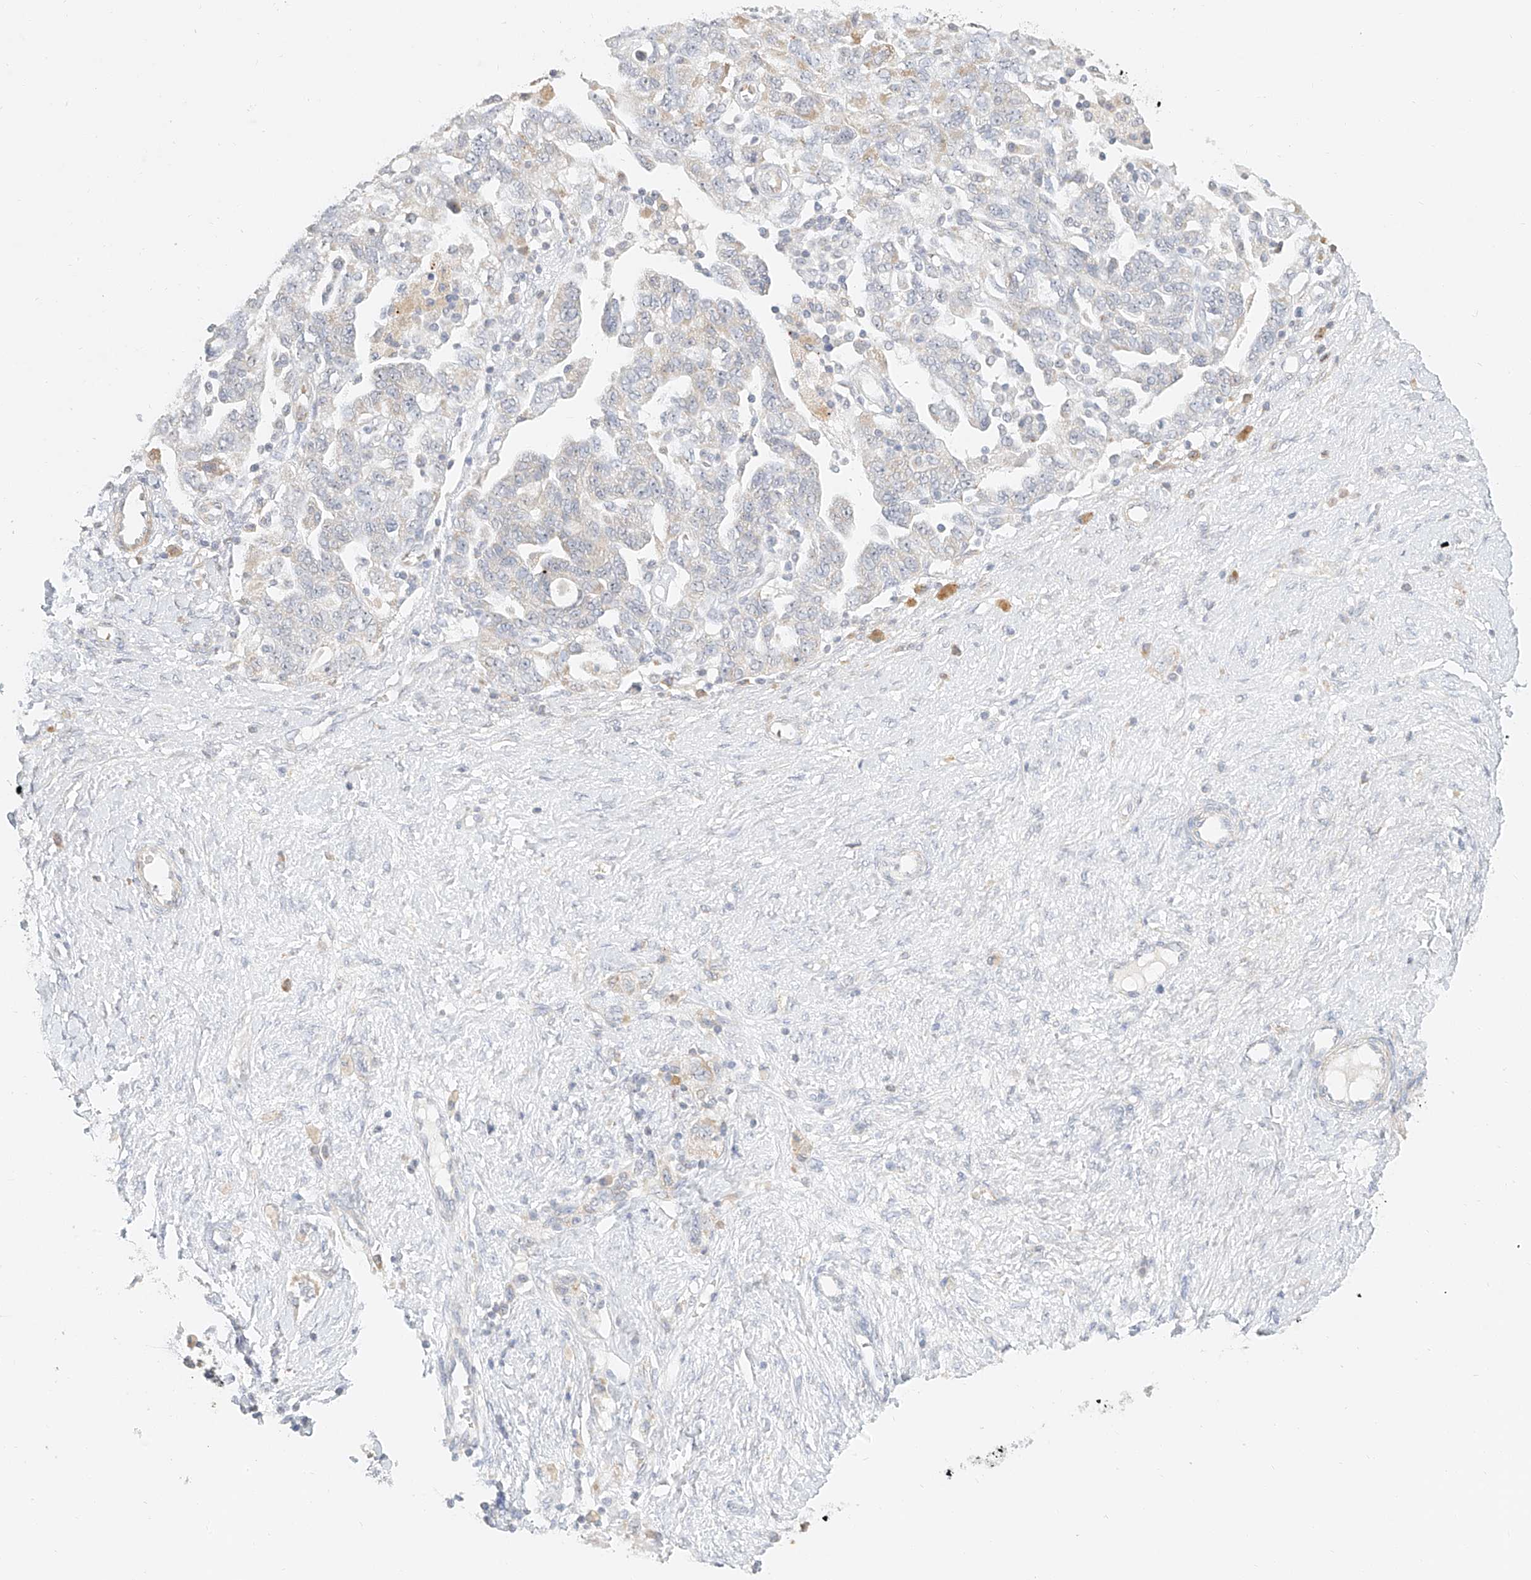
{"staining": {"intensity": "negative", "quantity": "none", "location": "none"}, "tissue": "ovarian cancer", "cell_type": "Tumor cells", "image_type": "cancer", "snomed": [{"axis": "morphology", "description": "Carcinoma, NOS"}, {"axis": "morphology", "description": "Cystadenocarcinoma, serous, NOS"}, {"axis": "topography", "description": "Ovary"}], "caption": "IHC photomicrograph of carcinoma (ovarian) stained for a protein (brown), which displays no staining in tumor cells.", "gene": "CXorf58", "patient": {"sex": "female", "age": 69}}